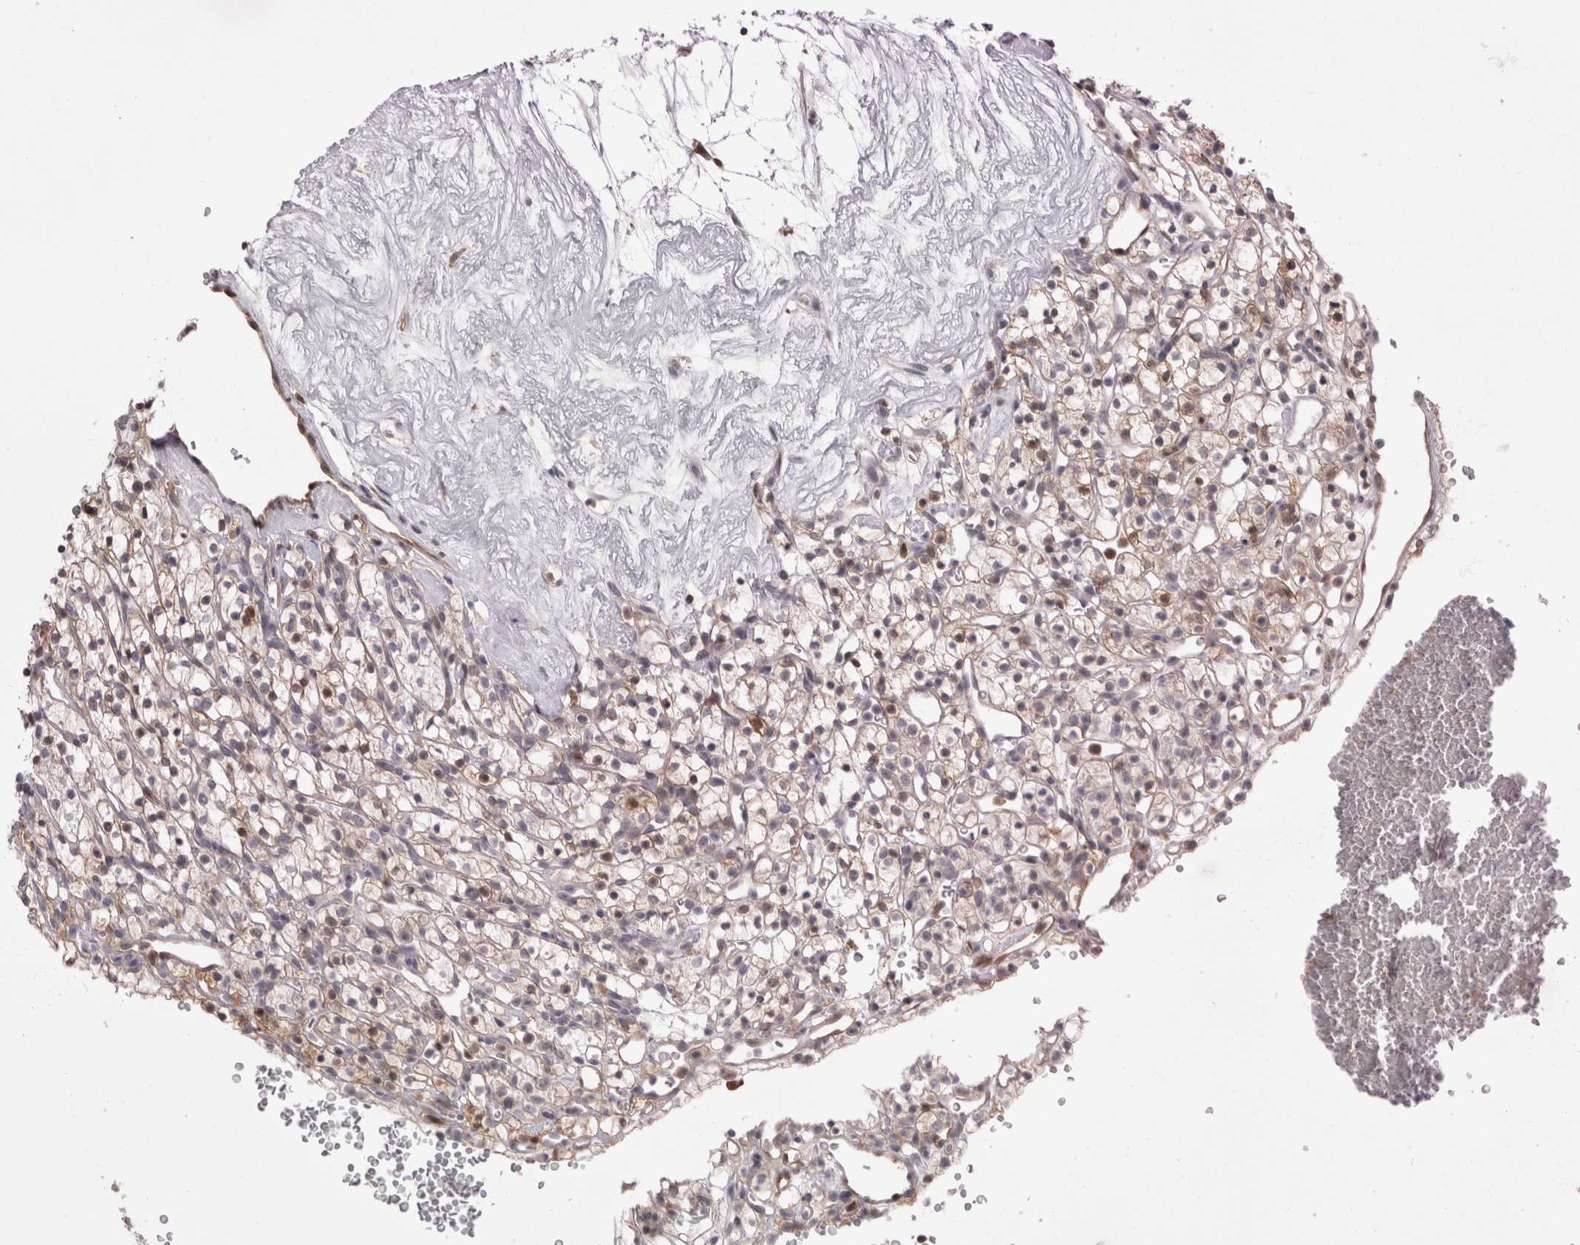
{"staining": {"intensity": "weak", "quantity": "<25%", "location": "cytoplasmic/membranous"}, "tissue": "renal cancer", "cell_type": "Tumor cells", "image_type": "cancer", "snomed": [{"axis": "morphology", "description": "Adenocarcinoma, NOS"}, {"axis": "topography", "description": "Kidney"}], "caption": "Protein analysis of renal adenocarcinoma reveals no significant positivity in tumor cells. (Immunohistochemistry, brightfield microscopy, high magnification).", "gene": "CHIC2", "patient": {"sex": "female", "age": 57}}